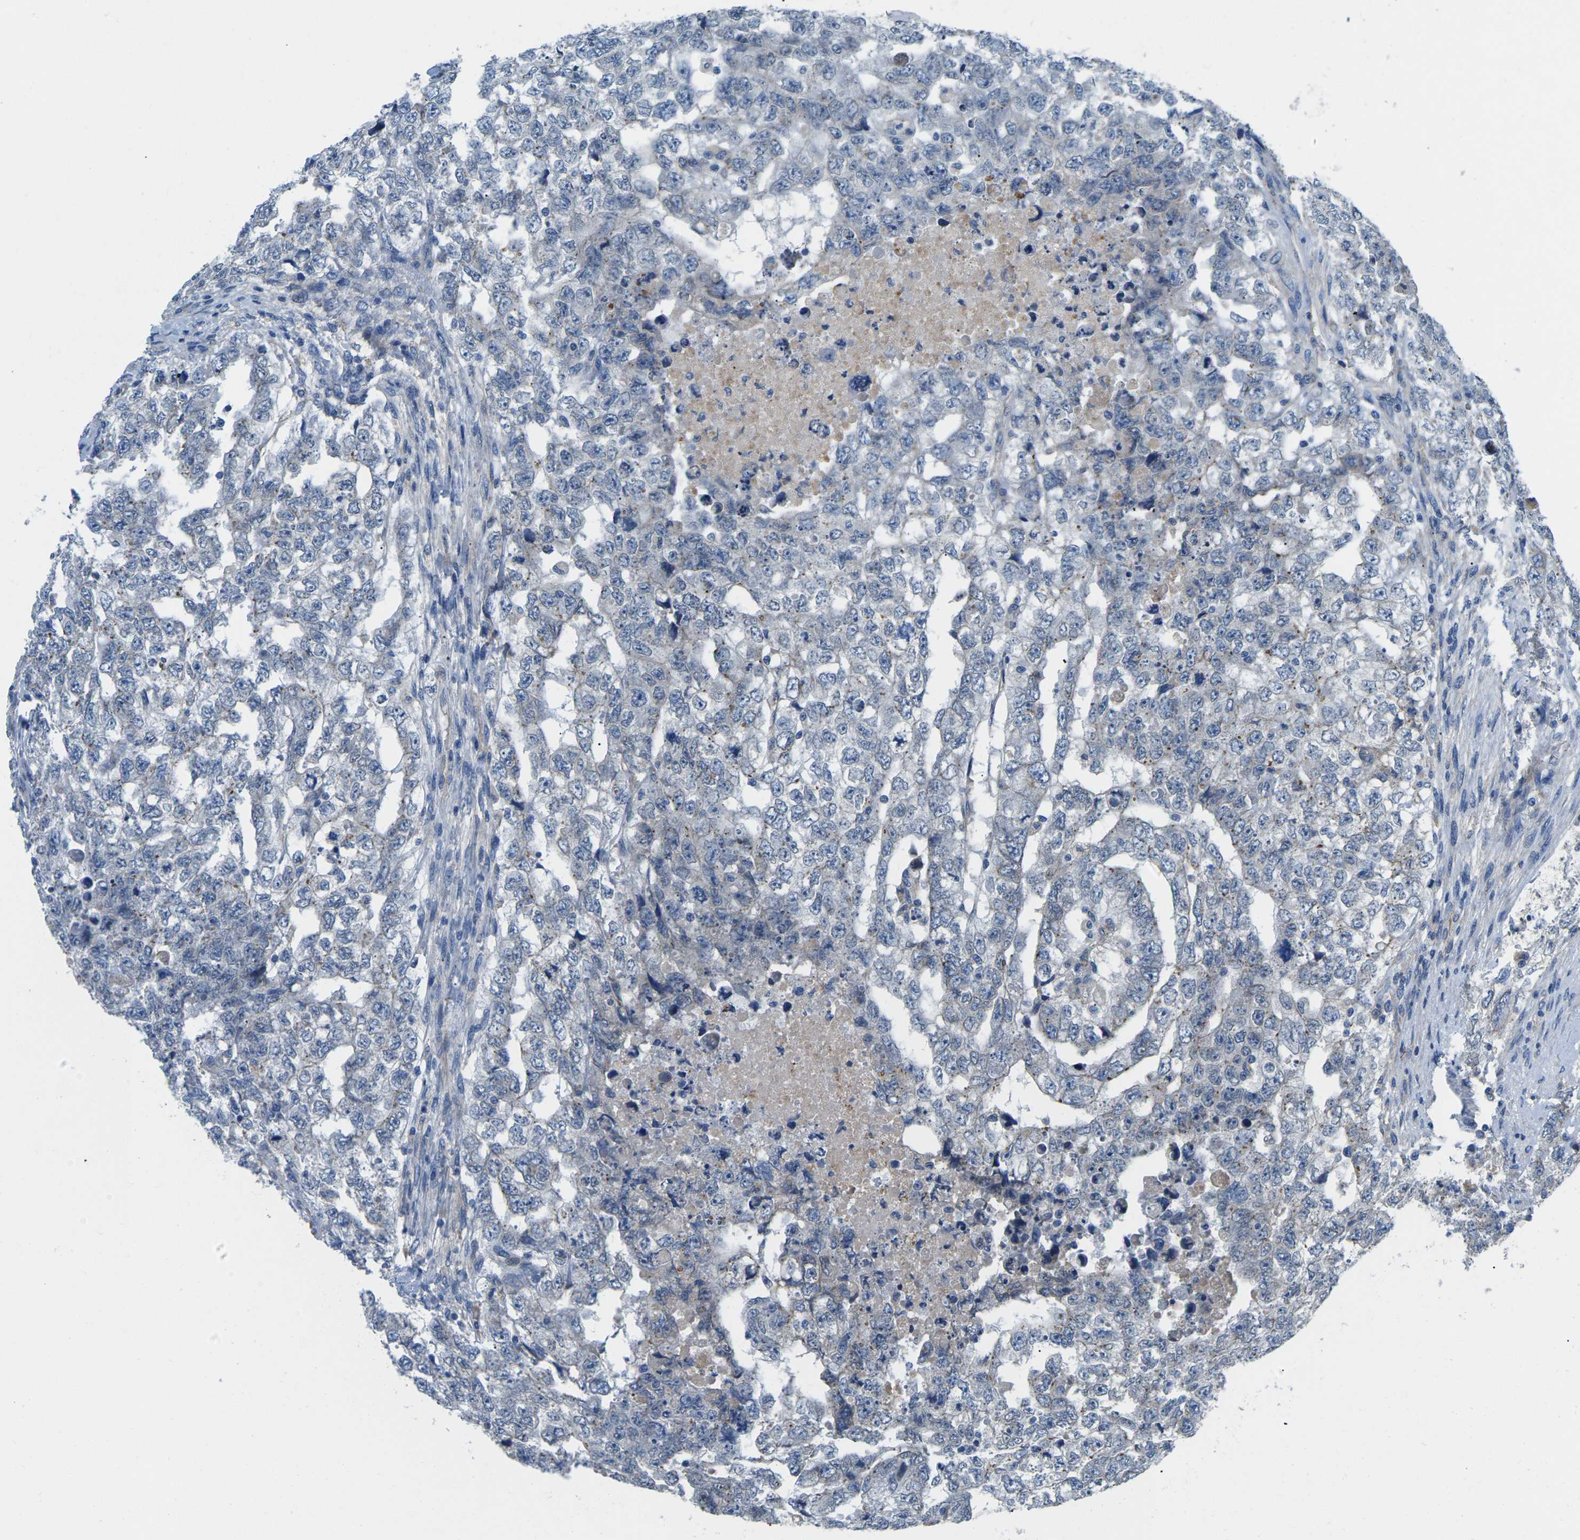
{"staining": {"intensity": "negative", "quantity": "none", "location": "none"}, "tissue": "testis cancer", "cell_type": "Tumor cells", "image_type": "cancer", "snomed": [{"axis": "morphology", "description": "Carcinoma, Embryonal, NOS"}, {"axis": "topography", "description": "Testis"}], "caption": "Tumor cells are negative for protein expression in human testis cancer (embryonal carcinoma).", "gene": "CTNND1", "patient": {"sex": "male", "age": 36}}